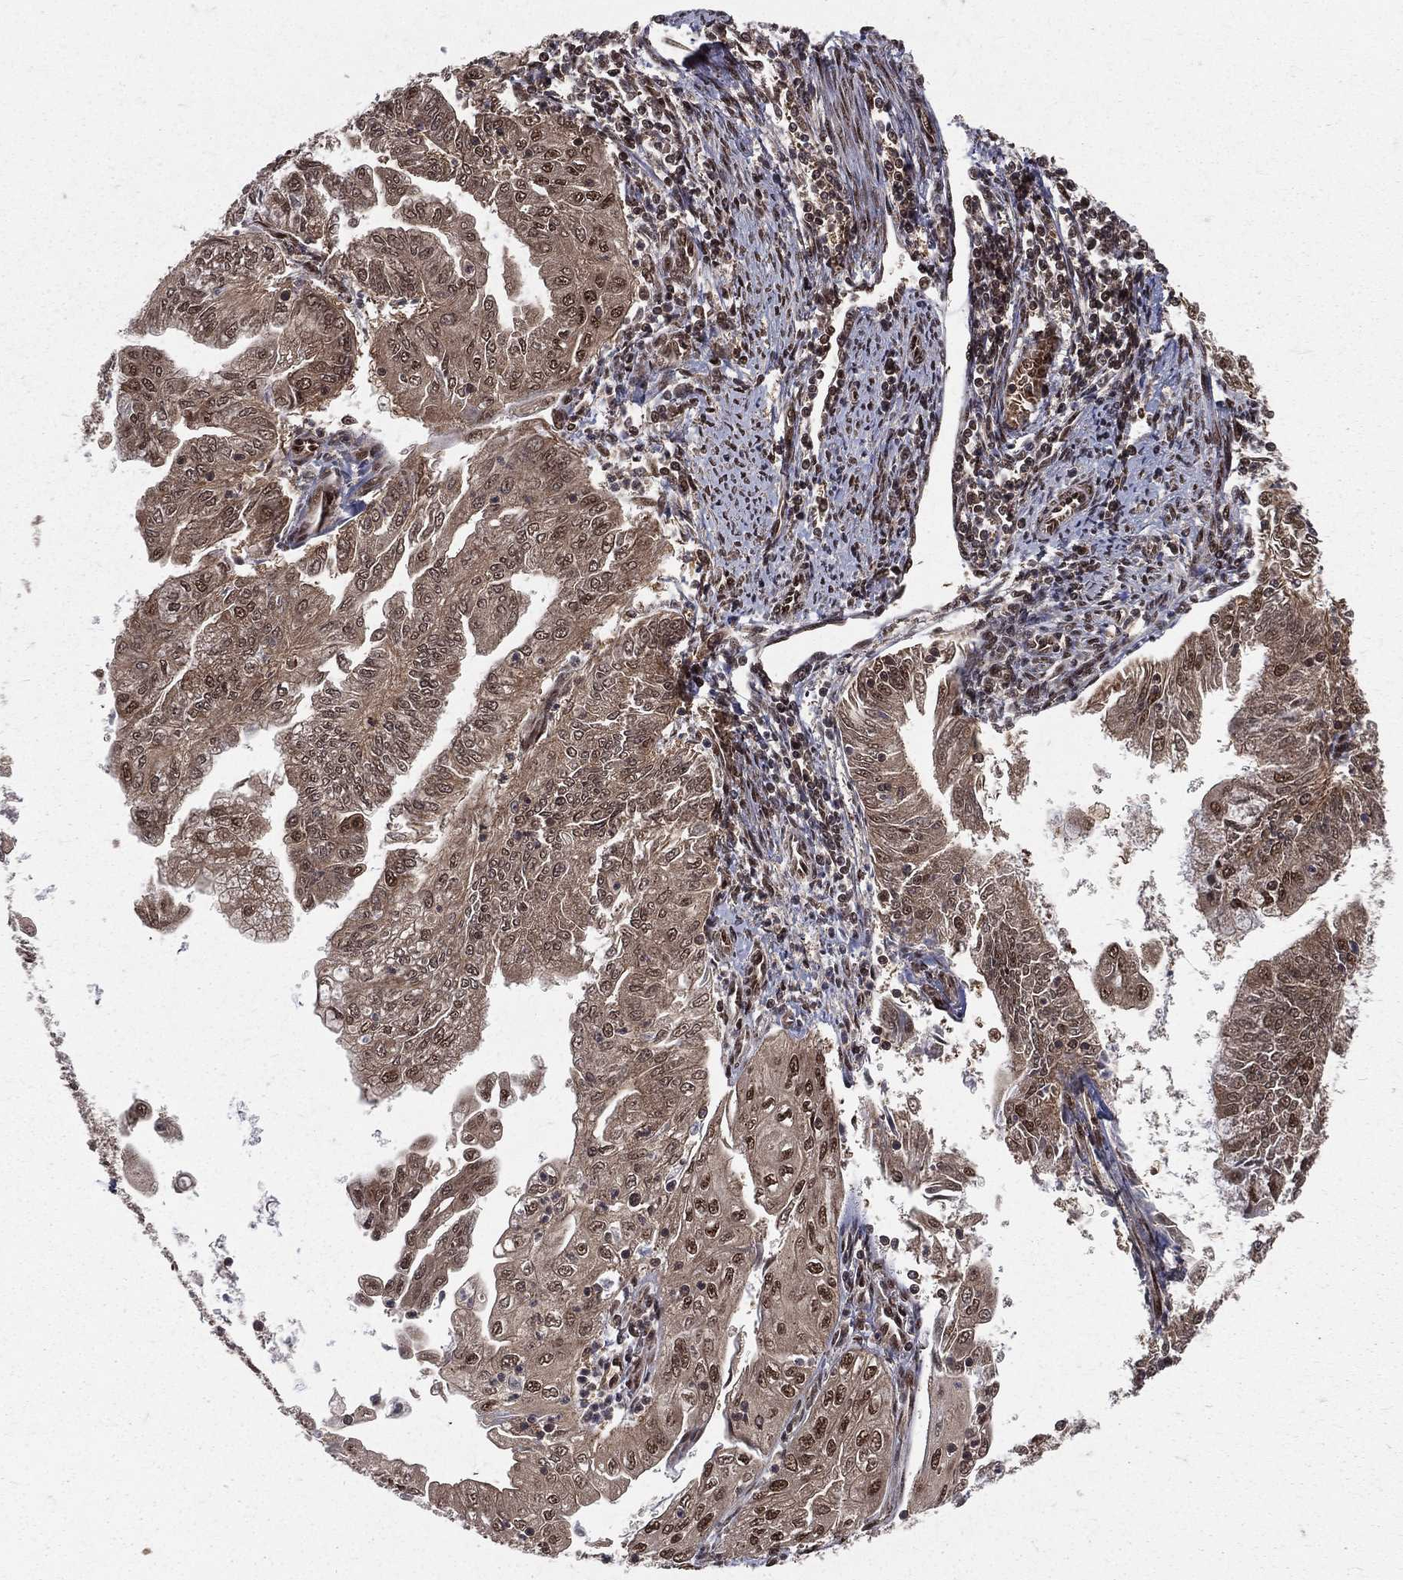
{"staining": {"intensity": "moderate", "quantity": "25%-75%", "location": "nuclear"}, "tissue": "endometrial cancer", "cell_type": "Tumor cells", "image_type": "cancer", "snomed": [{"axis": "morphology", "description": "Adenocarcinoma, NOS"}, {"axis": "topography", "description": "Endometrium"}], "caption": "A histopathology image showing moderate nuclear expression in approximately 25%-75% of tumor cells in adenocarcinoma (endometrial), as visualized by brown immunohistochemical staining.", "gene": "COPS4", "patient": {"sex": "female", "age": 56}}